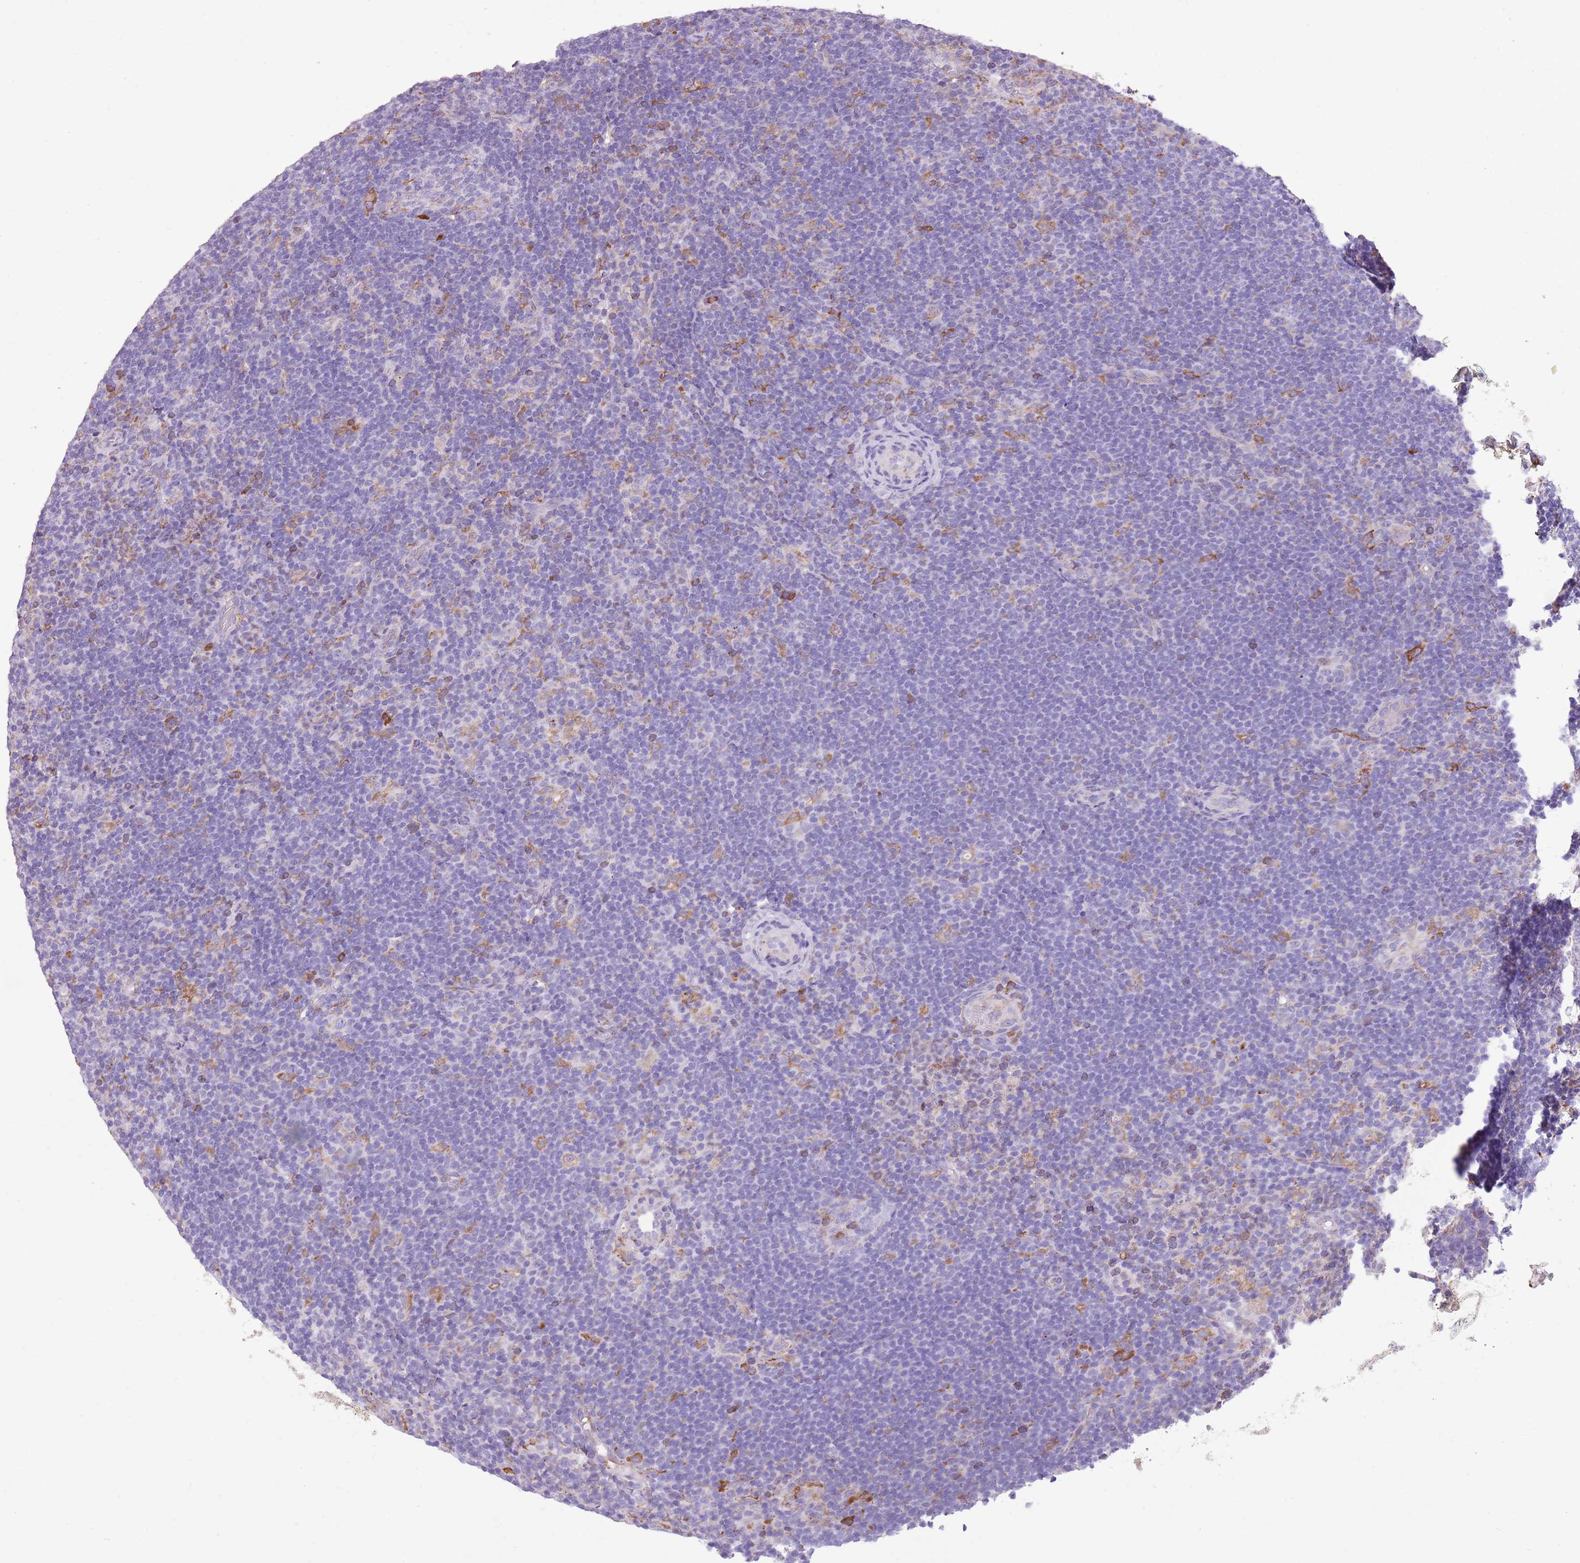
{"staining": {"intensity": "negative", "quantity": "none", "location": "none"}, "tissue": "lymphoma", "cell_type": "Tumor cells", "image_type": "cancer", "snomed": [{"axis": "morphology", "description": "Hodgkin's disease, NOS"}, {"axis": "topography", "description": "Lymph node"}], "caption": "DAB (3,3'-diaminobenzidine) immunohistochemical staining of human Hodgkin's disease shows no significant positivity in tumor cells. Brightfield microscopy of IHC stained with DAB (3,3'-diaminobenzidine) (brown) and hematoxylin (blue), captured at high magnification.", "gene": "KCTD19", "patient": {"sex": "female", "age": 57}}